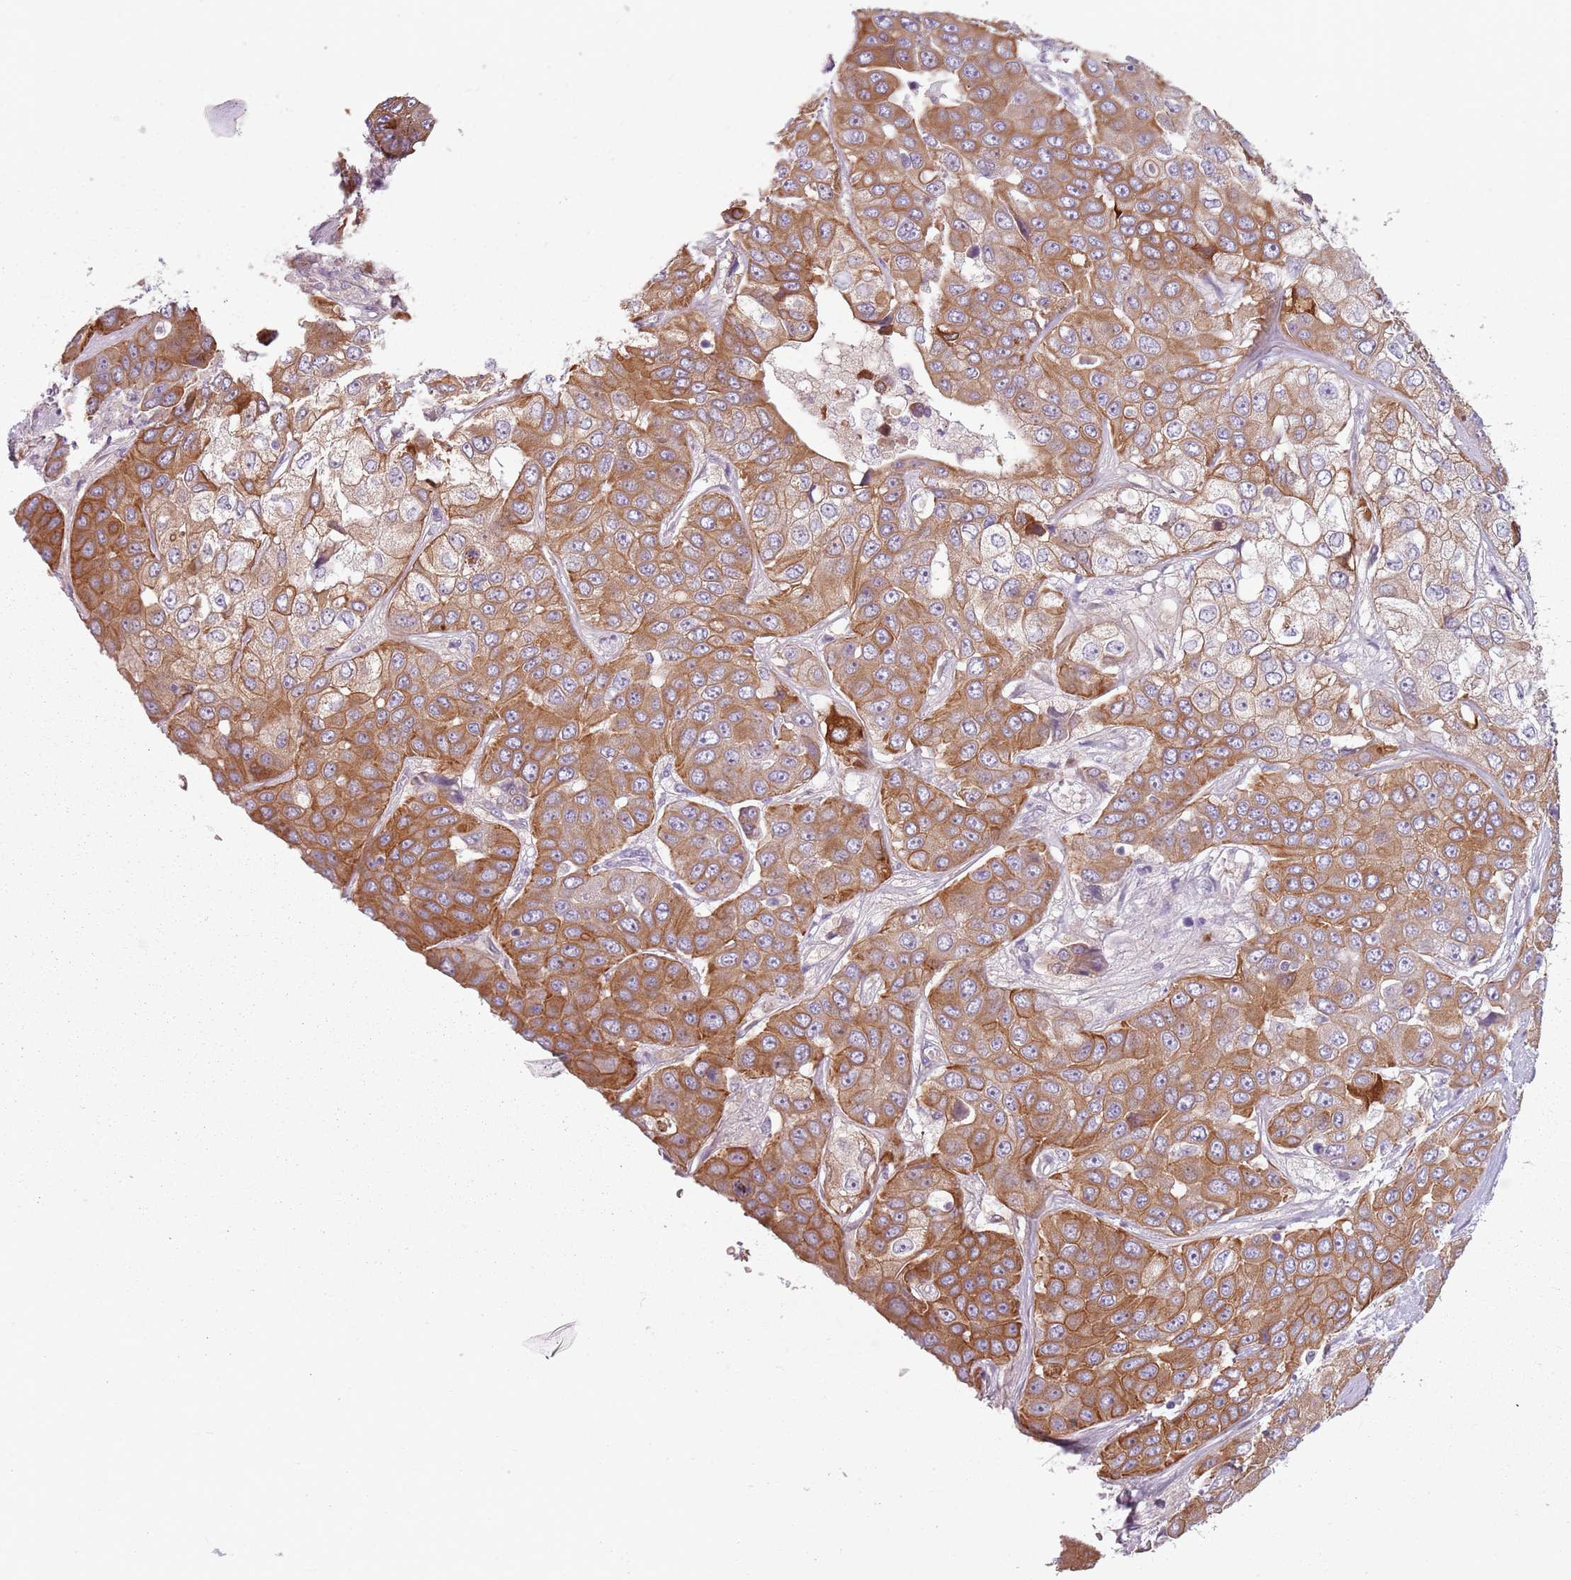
{"staining": {"intensity": "moderate", "quantity": ">75%", "location": "cytoplasmic/membranous"}, "tissue": "liver cancer", "cell_type": "Tumor cells", "image_type": "cancer", "snomed": [{"axis": "morphology", "description": "Cholangiocarcinoma"}, {"axis": "topography", "description": "Liver"}], "caption": "Immunohistochemical staining of liver cholangiocarcinoma shows medium levels of moderate cytoplasmic/membranous expression in approximately >75% of tumor cells.", "gene": "TLCD2", "patient": {"sex": "female", "age": 52}}